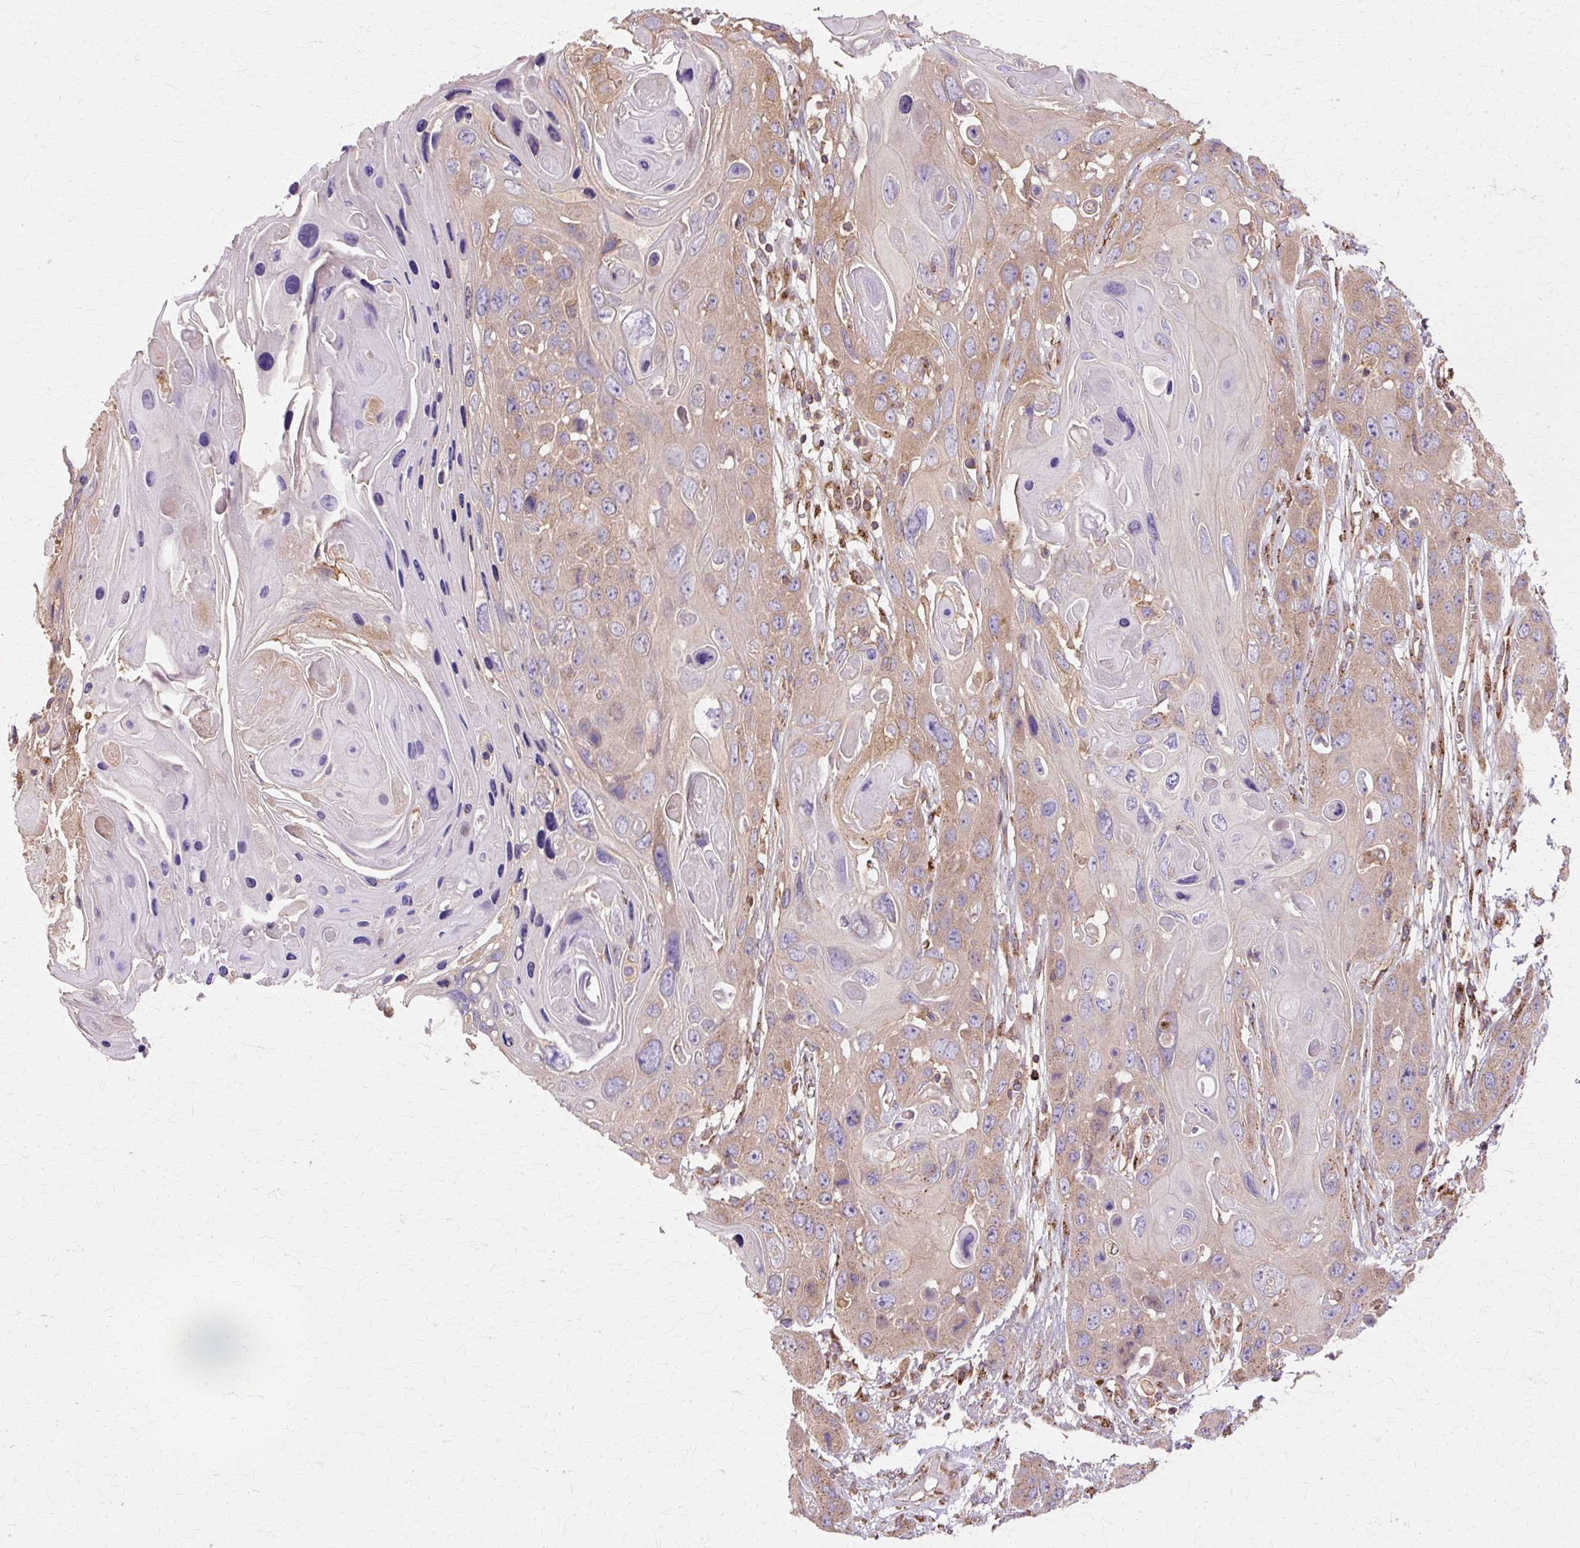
{"staining": {"intensity": "moderate", "quantity": "25%-75%", "location": "cytoplasmic/membranous"}, "tissue": "skin cancer", "cell_type": "Tumor cells", "image_type": "cancer", "snomed": [{"axis": "morphology", "description": "Squamous cell carcinoma, NOS"}, {"axis": "topography", "description": "Skin"}], "caption": "Immunohistochemical staining of human squamous cell carcinoma (skin) exhibits medium levels of moderate cytoplasmic/membranous protein expression in about 25%-75% of tumor cells.", "gene": "COPB1", "patient": {"sex": "male", "age": 55}}